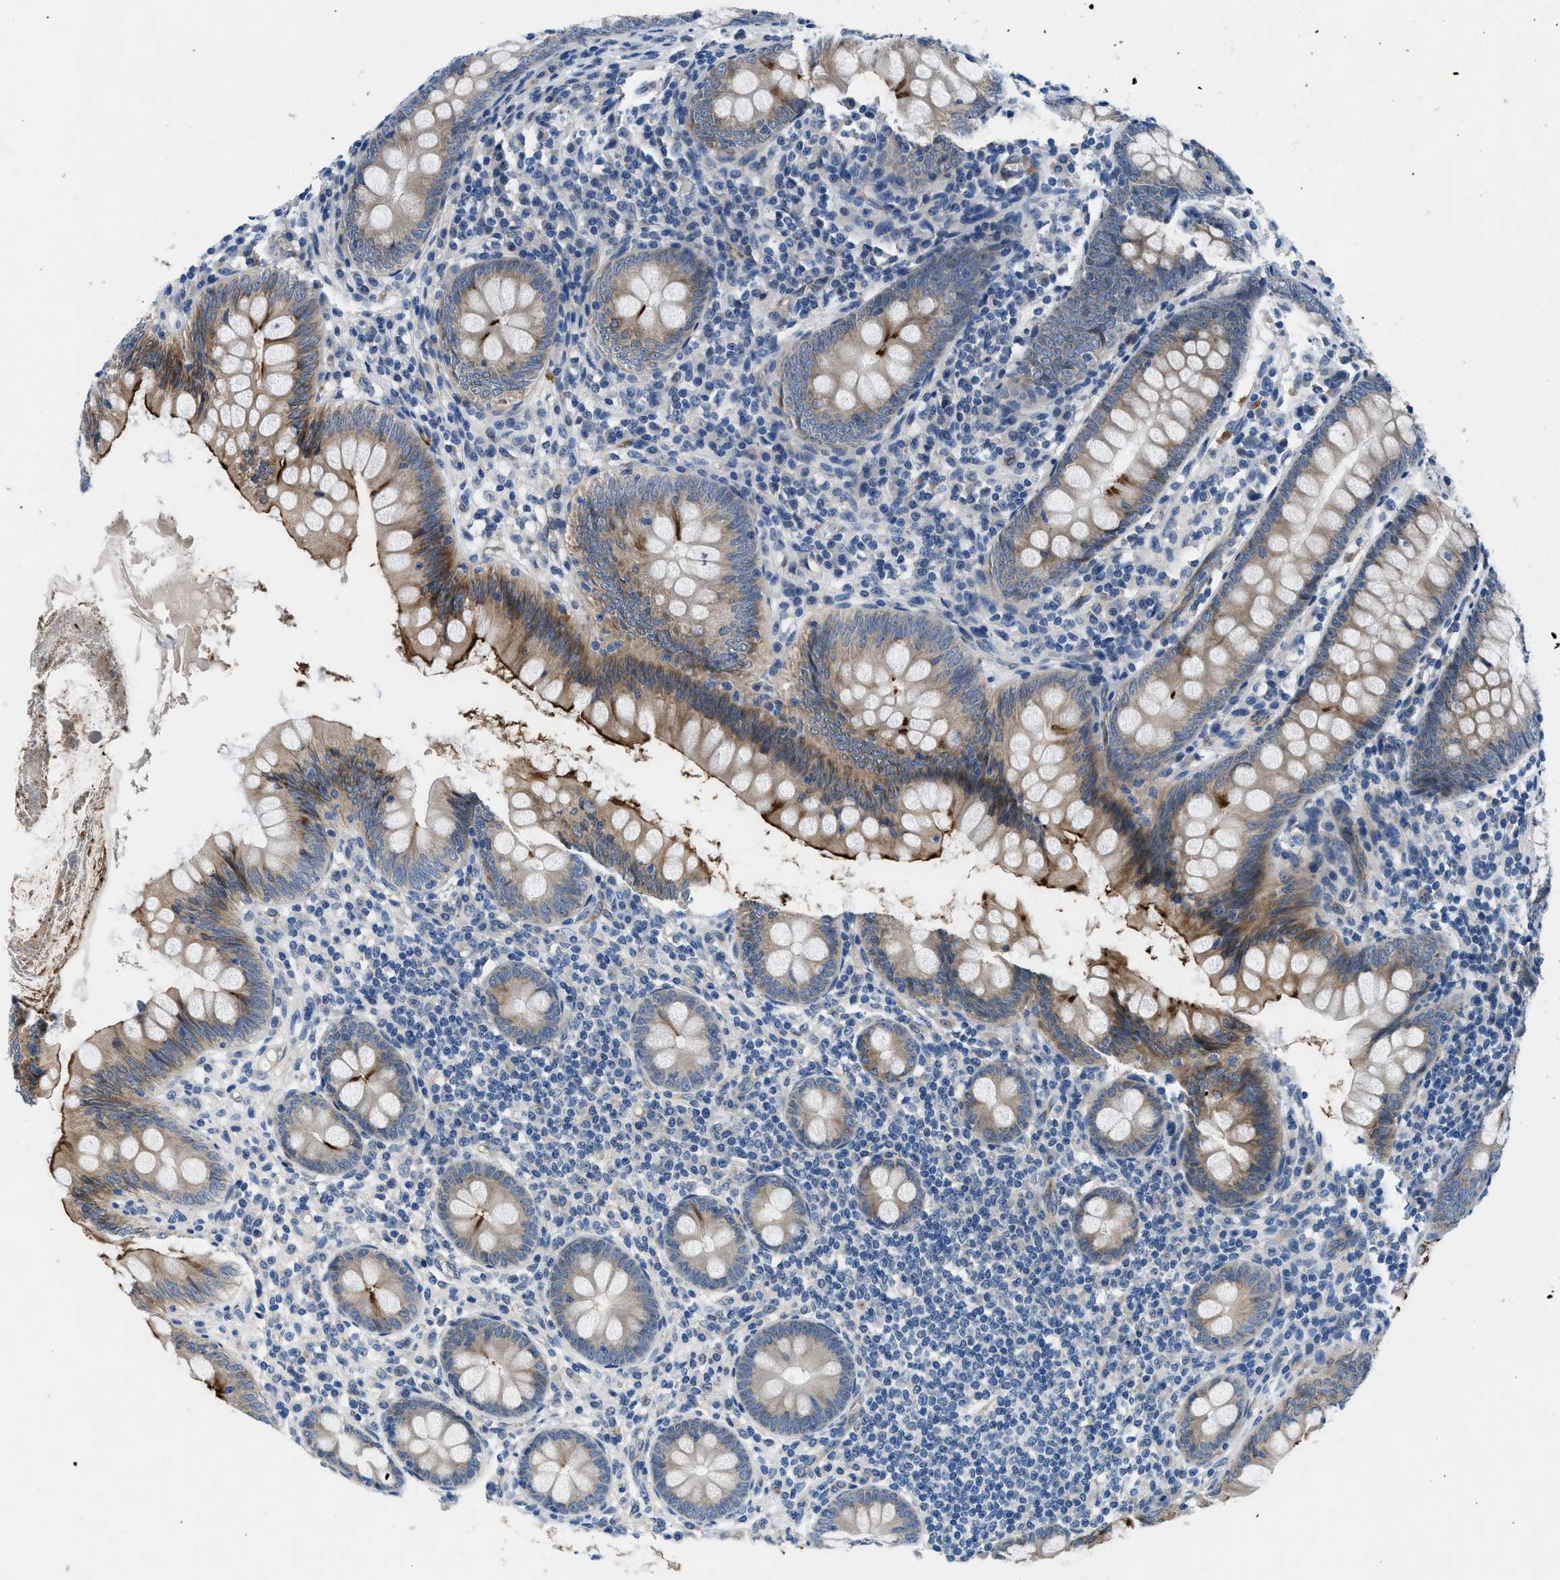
{"staining": {"intensity": "strong", "quantity": "25%-75%", "location": "cytoplasmic/membranous"}, "tissue": "appendix", "cell_type": "Glandular cells", "image_type": "normal", "snomed": [{"axis": "morphology", "description": "Normal tissue, NOS"}, {"axis": "topography", "description": "Appendix"}], "caption": "Strong cytoplasmic/membranous positivity is appreciated in approximately 25%-75% of glandular cells in normal appendix. The staining was performed using DAB (3,3'-diaminobenzidine) to visualize the protein expression in brown, while the nuclei were stained in blue with hematoxylin (Magnification: 20x).", "gene": "PGR", "patient": {"sex": "female", "age": 77}}